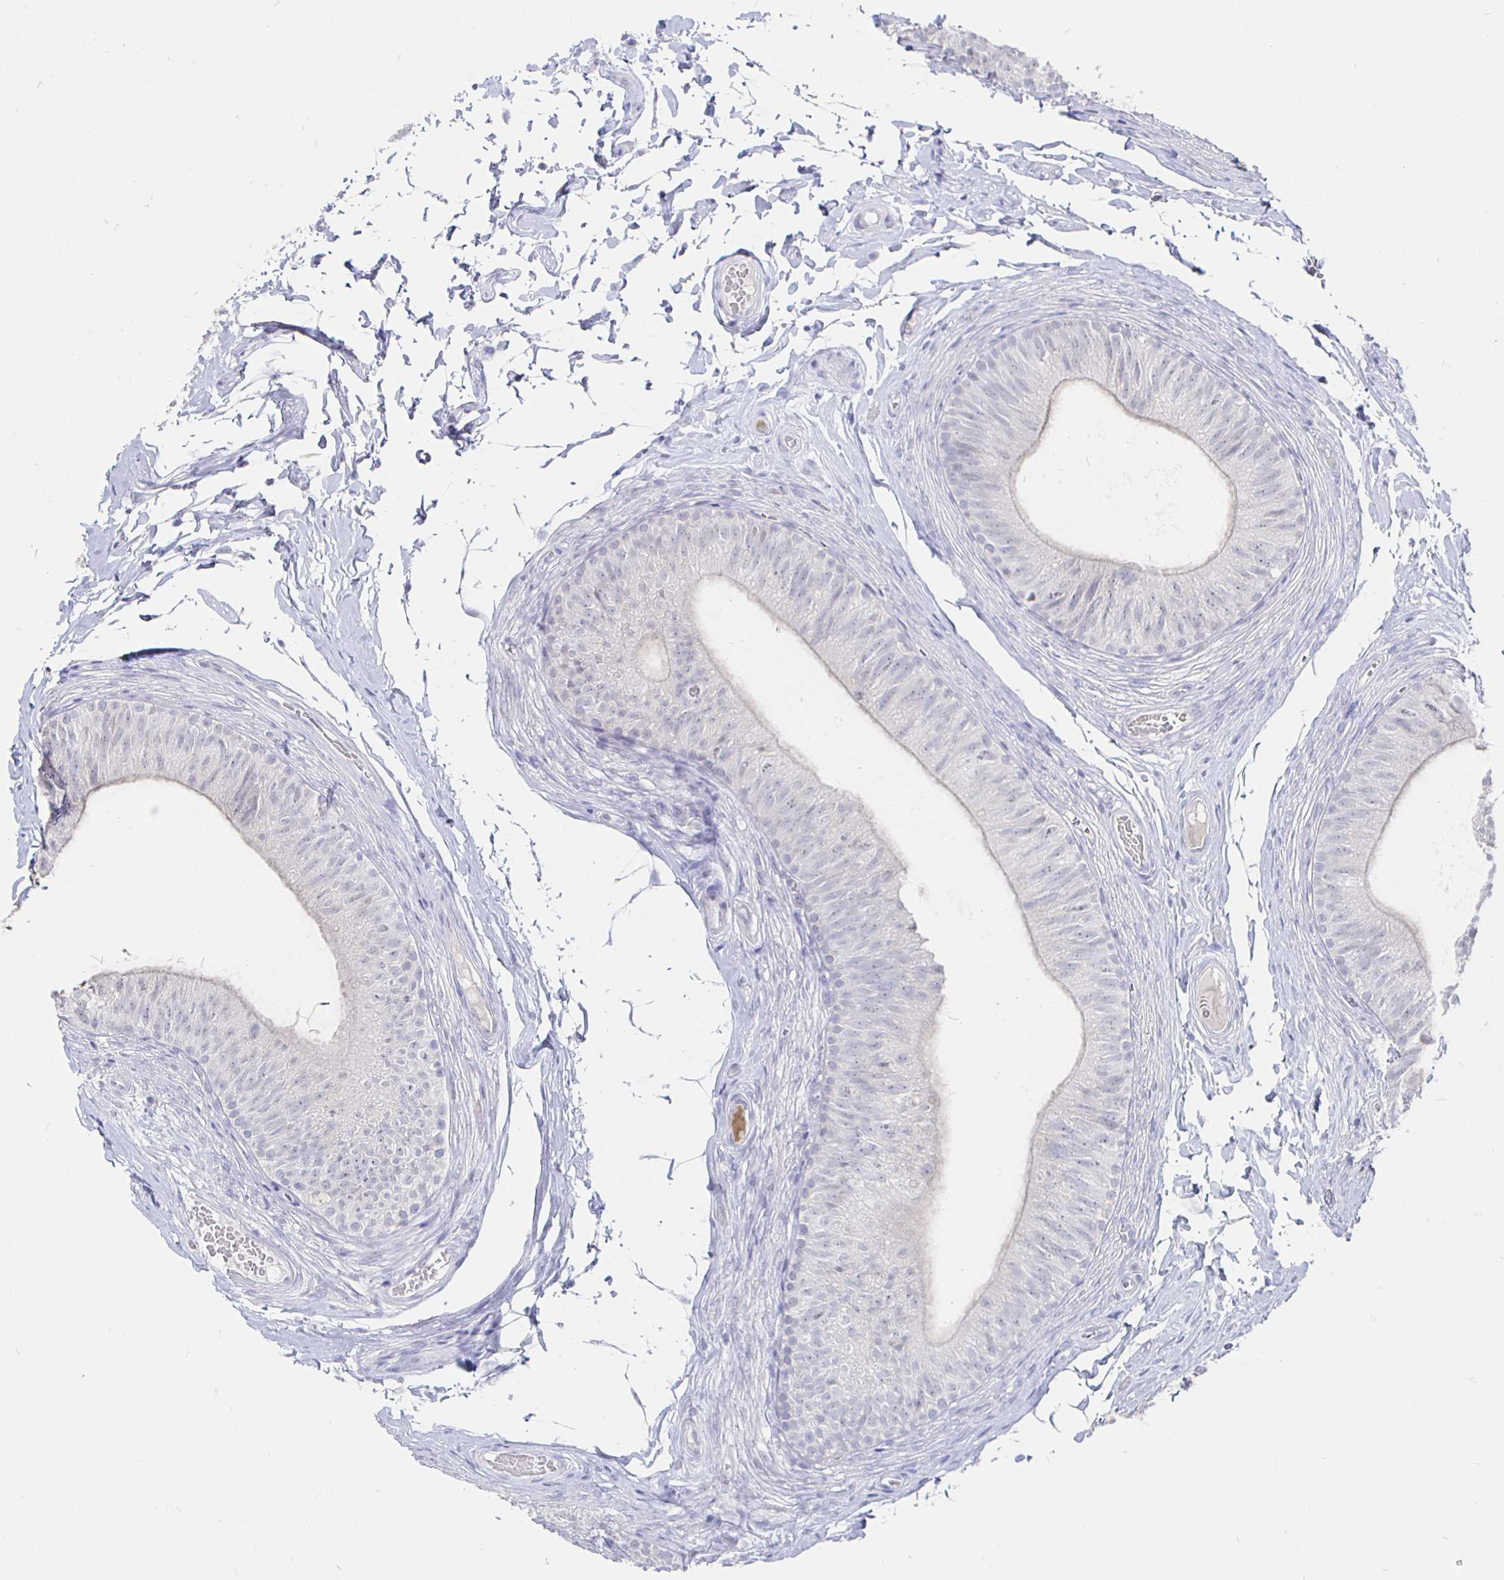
{"staining": {"intensity": "negative", "quantity": "none", "location": "none"}, "tissue": "epididymis", "cell_type": "Glandular cells", "image_type": "normal", "snomed": [{"axis": "morphology", "description": "Normal tissue, NOS"}, {"axis": "topography", "description": "Epididymis, spermatic cord, NOS"}, {"axis": "topography", "description": "Epididymis"}, {"axis": "topography", "description": "Peripheral nerve tissue"}], "caption": "IHC photomicrograph of unremarkable epididymis stained for a protein (brown), which displays no staining in glandular cells.", "gene": "LRRC23", "patient": {"sex": "male", "age": 29}}